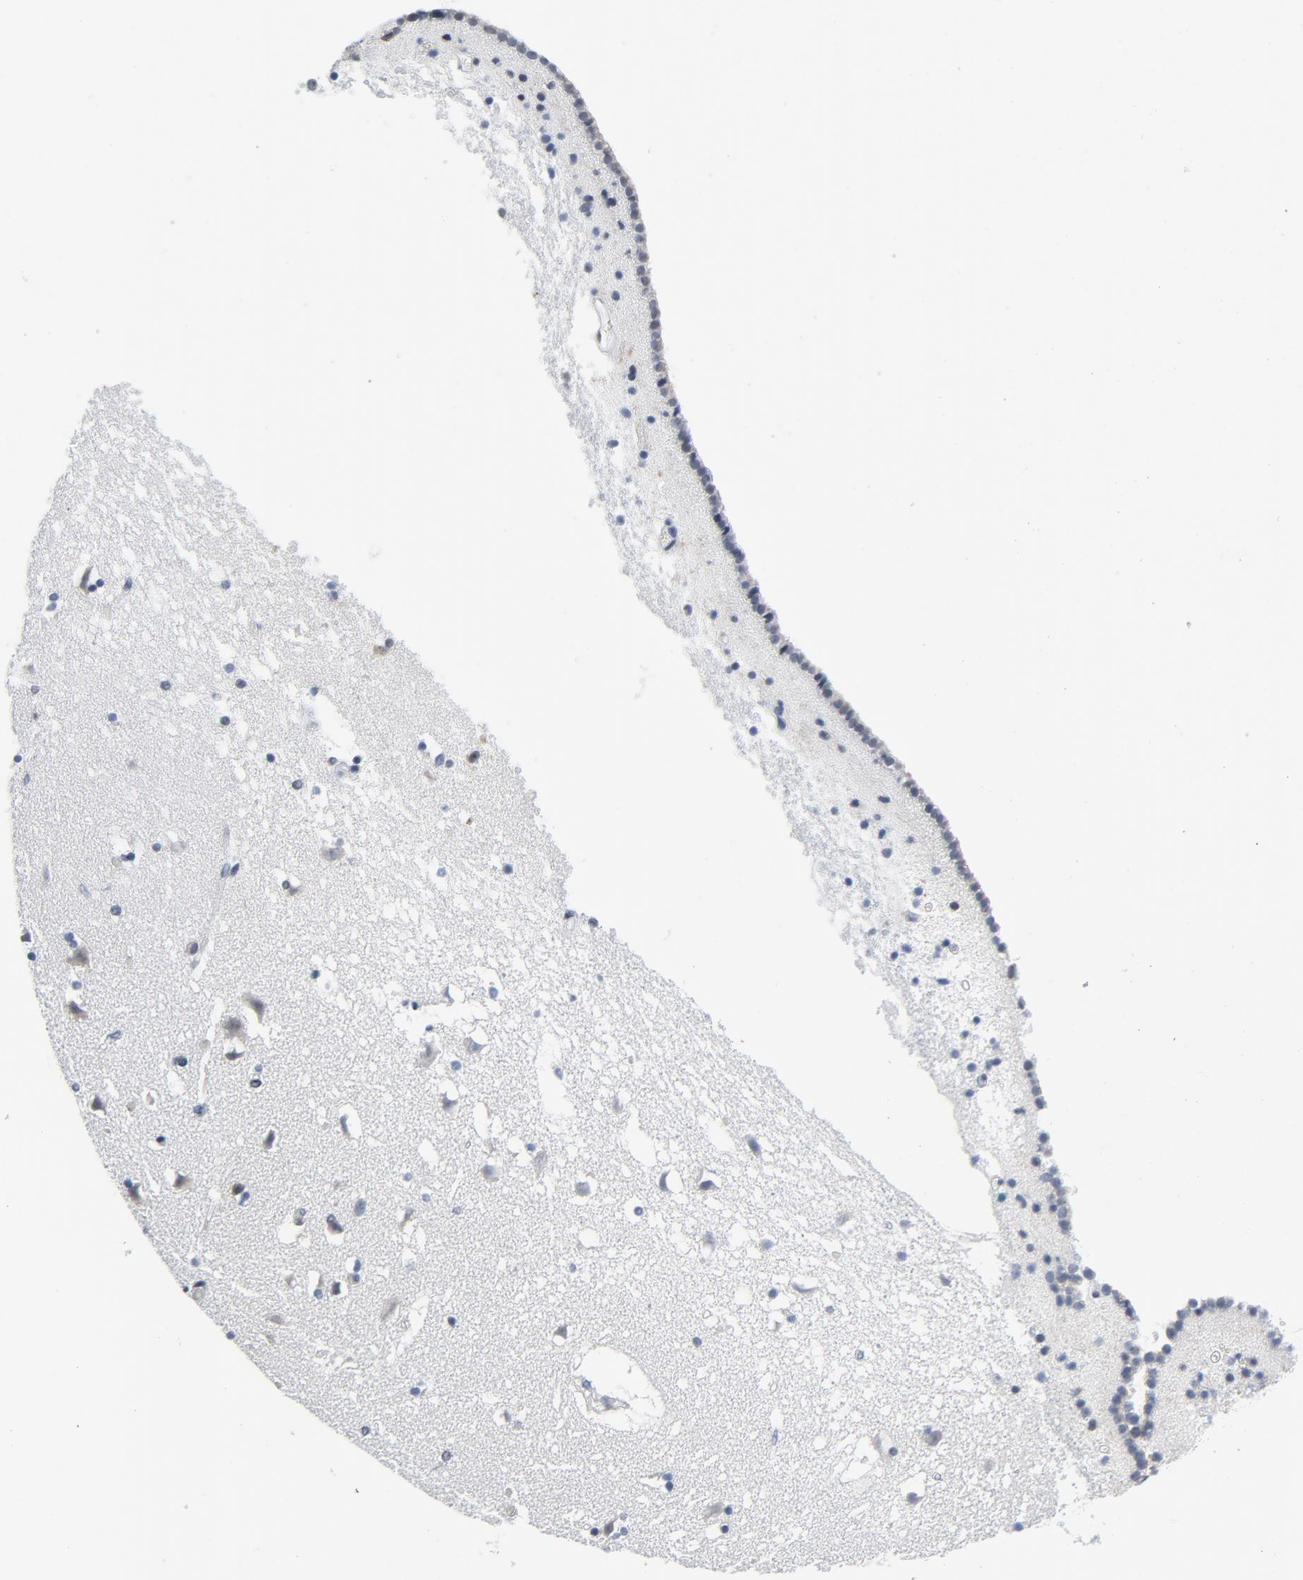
{"staining": {"intensity": "negative", "quantity": "none", "location": "none"}, "tissue": "caudate", "cell_type": "Glial cells", "image_type": "normal", "snomed": [{"axis": "morphology", "description": "Normal tissue, NOS"}, {"axis": "topography", "description": "Lateral ventricle wall"}], "caption": "Human caudate stained for a protein using immunohistochemistry reveals no positivity in glial cells.", "gene": "YIPF6", "patient": {"sex": "male", "age": 45}}